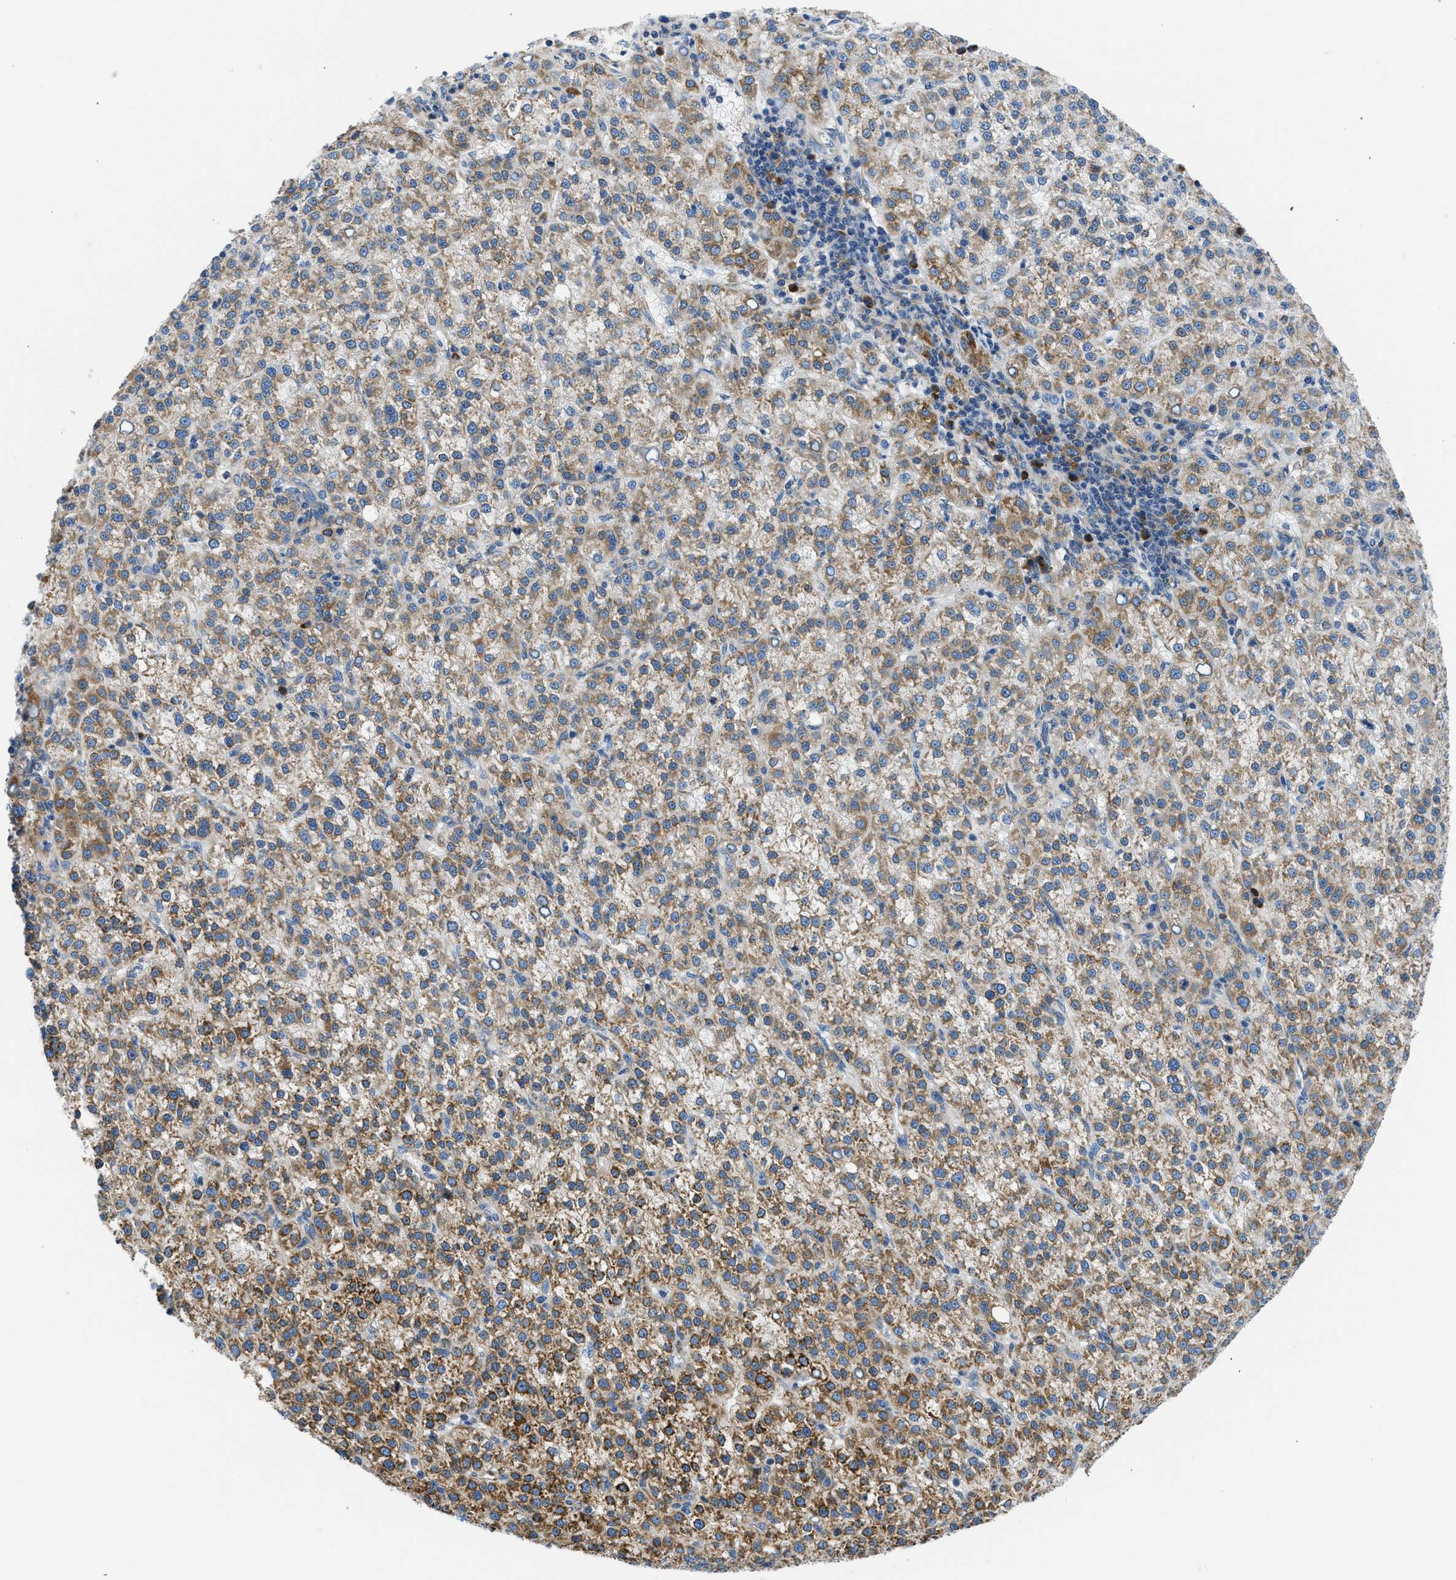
{"staining": {"intensity": "moderate", "quantity": ">75%", "location": "cytoplasmic/membranous"}, "tissue": "liver cancer", "cell_type": "Tumor cells", "image_type": "cancer", "snomed": [{"axis": "morphology", "description": "Carcinoma, Hepatocellular, NOS"}, {"axis": "topography", "description": "Liver"}], "caption": "The immunohistochemical stain shows moderate cytoplasmic/membranous staining in tumor cells of hepatocellular carcinoma (liver) tissue.", "gene": "CAMKK2", "patient": {"sex": "female", "age": 58}}